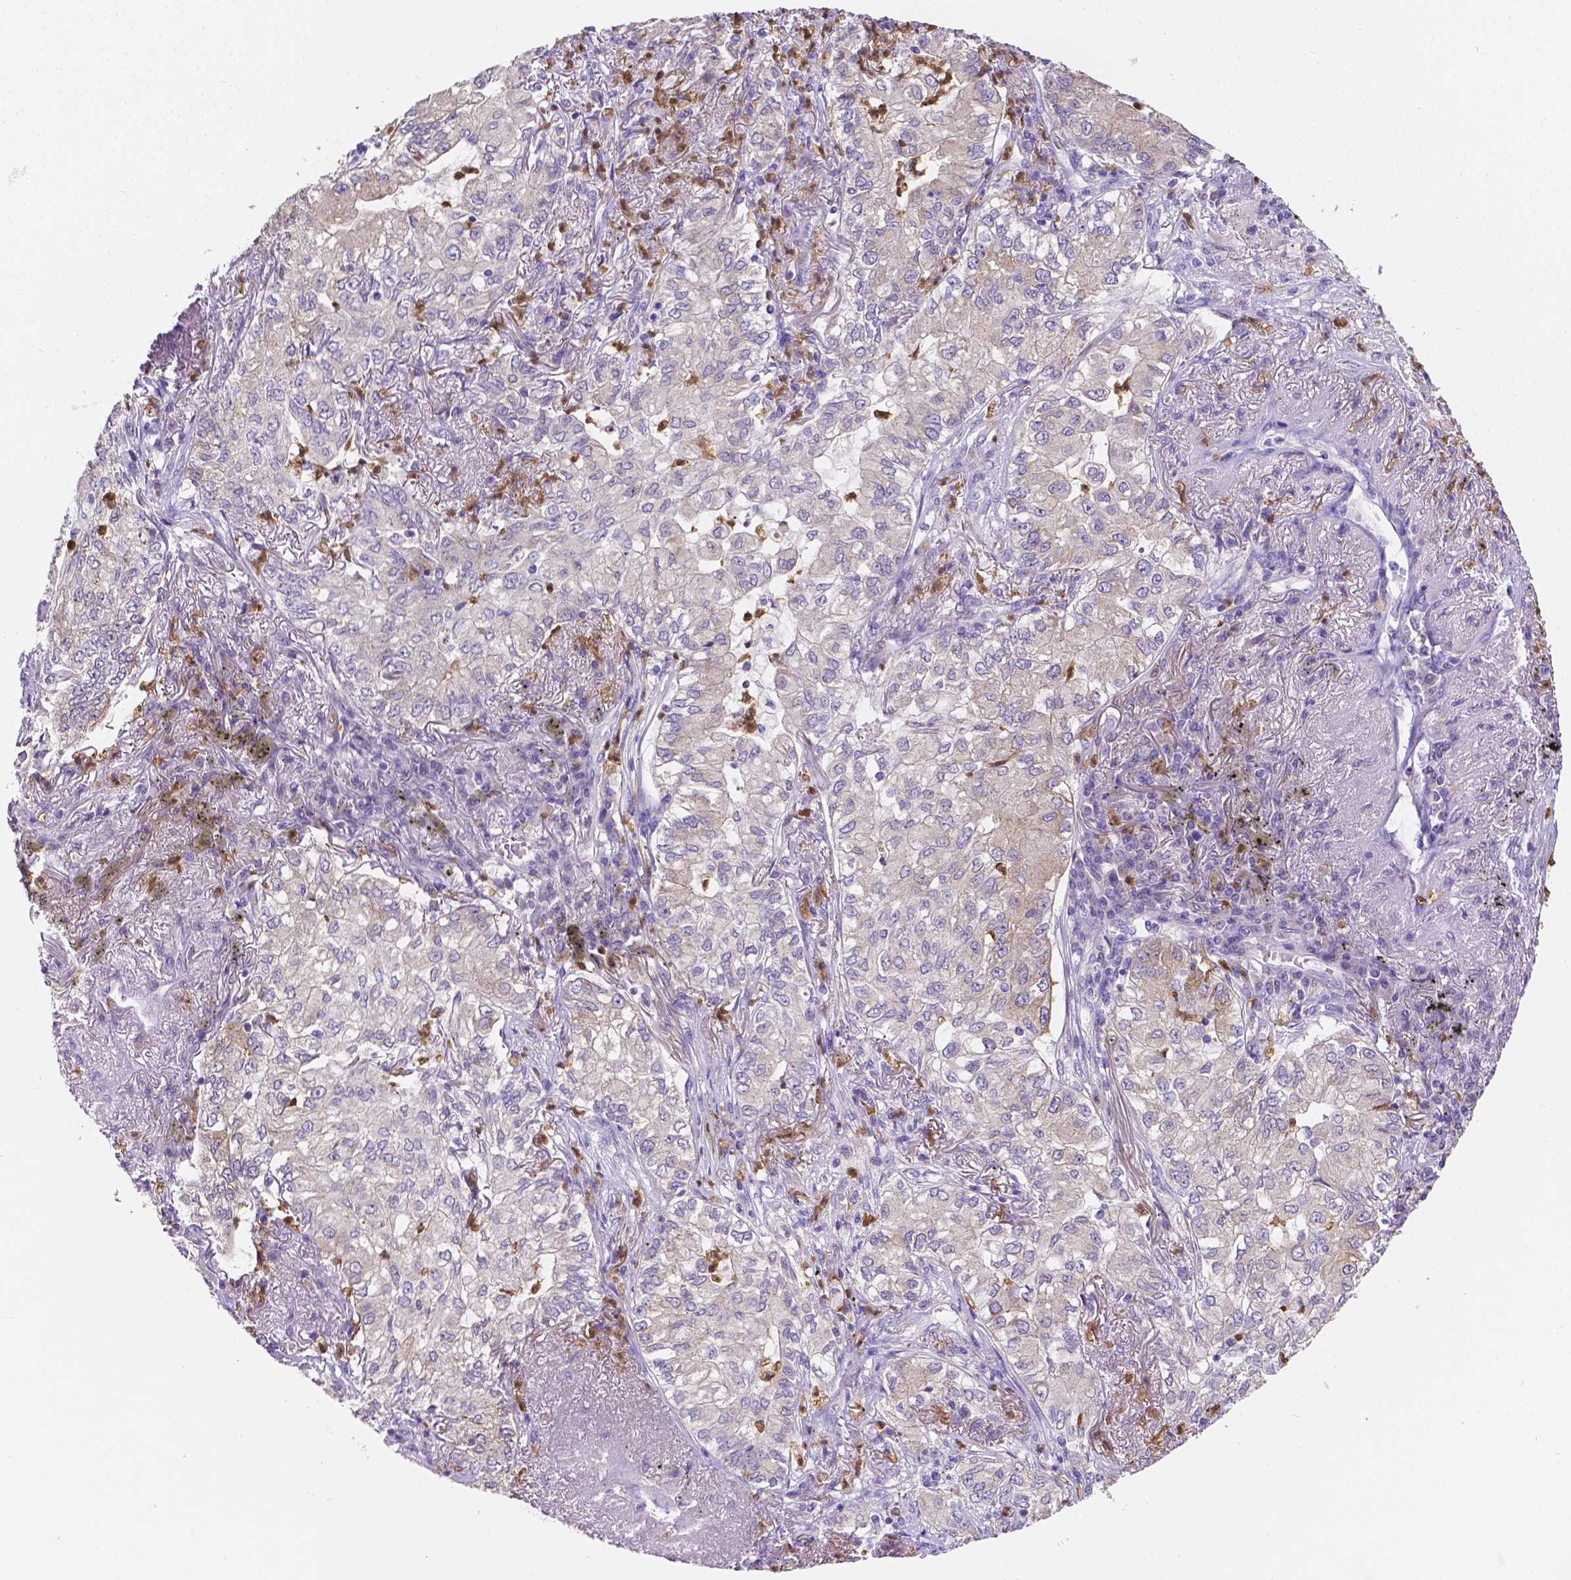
{"staining": {"intensity": "weak", "quantity": "25%-75%", "location": "cytoplasmic/membranous"}, "tissue": "lung cancer", "cell_type": "Tumor cells", "image_type": "cancer", "snomed": [{"axis": "morphology", "description": "Adenocarcinoma, NOS"}, {"axis": "topography", "description": "Lung"}], "caption": "IHC histopathology image of neoplastic tissue: human lung cancer (adenocarcinoma) stained using immunohistochemistry shows low levels of weak protein expression localized specifically in the cytoplasmic/membranous of tumor cells, appearing as a cytoplasmic/membranous brown color.", "gene": "ZNRD2", "patient": {"sex": "female", "age": 73}}